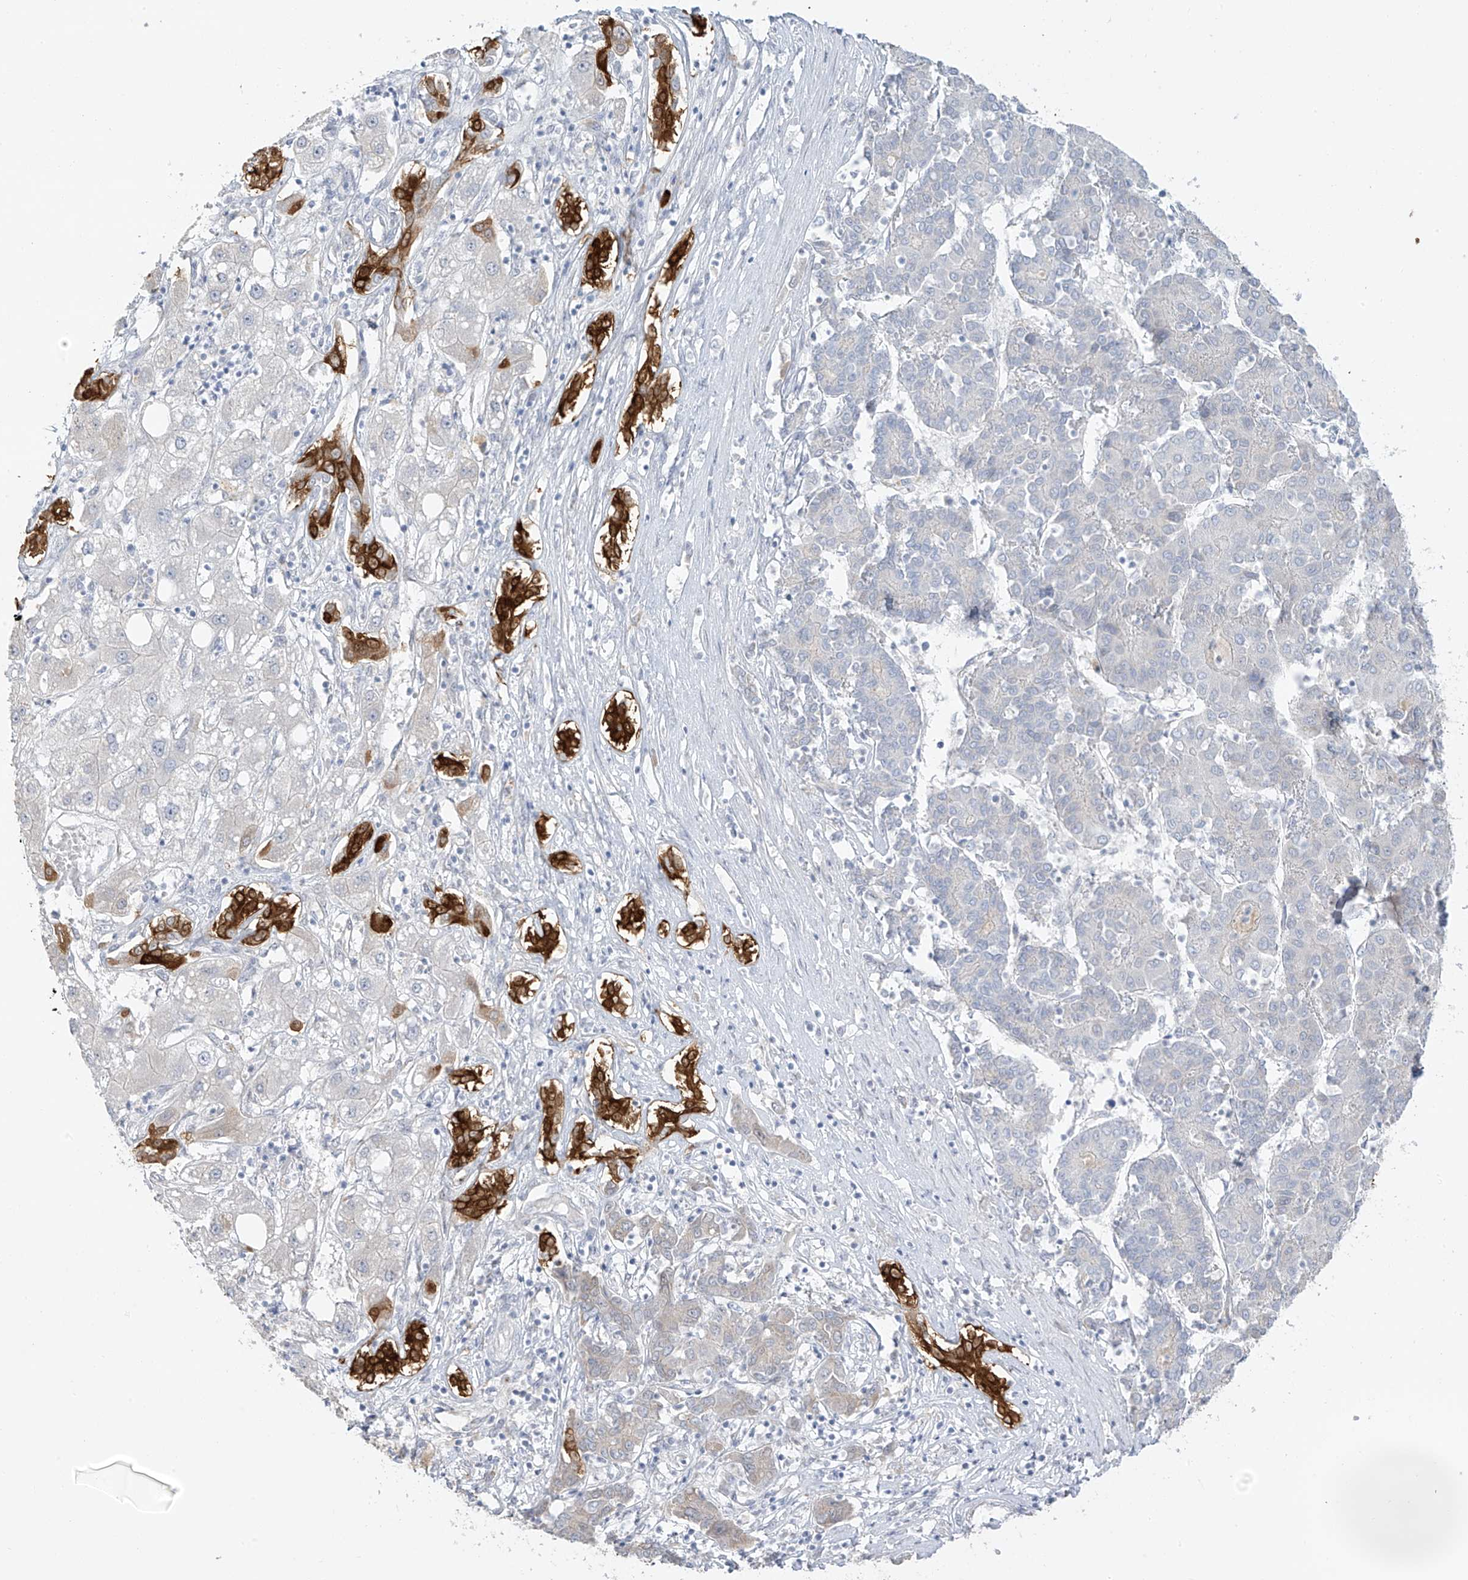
{"staining": {"intensity": "negative", "quantity": "none", "location": "none"}, "tissue": "liver cancer", "cell_type": "Tumor cells", "image_type": "cancer", "snomed": [{"axis": "morphology", "description": "Carcinoma, Hepatocellular, NOS"}, {"axis": "topography", "description": "Liver"}], "caption": "High magnification brightfield microscopy of liver cancer stained with DAB (brown) and counterstained with hematoxylin (blue): tumor cells show no significant expression.", "gene": "DCDC2", "patient": {"sex": "male", "age": 65}}